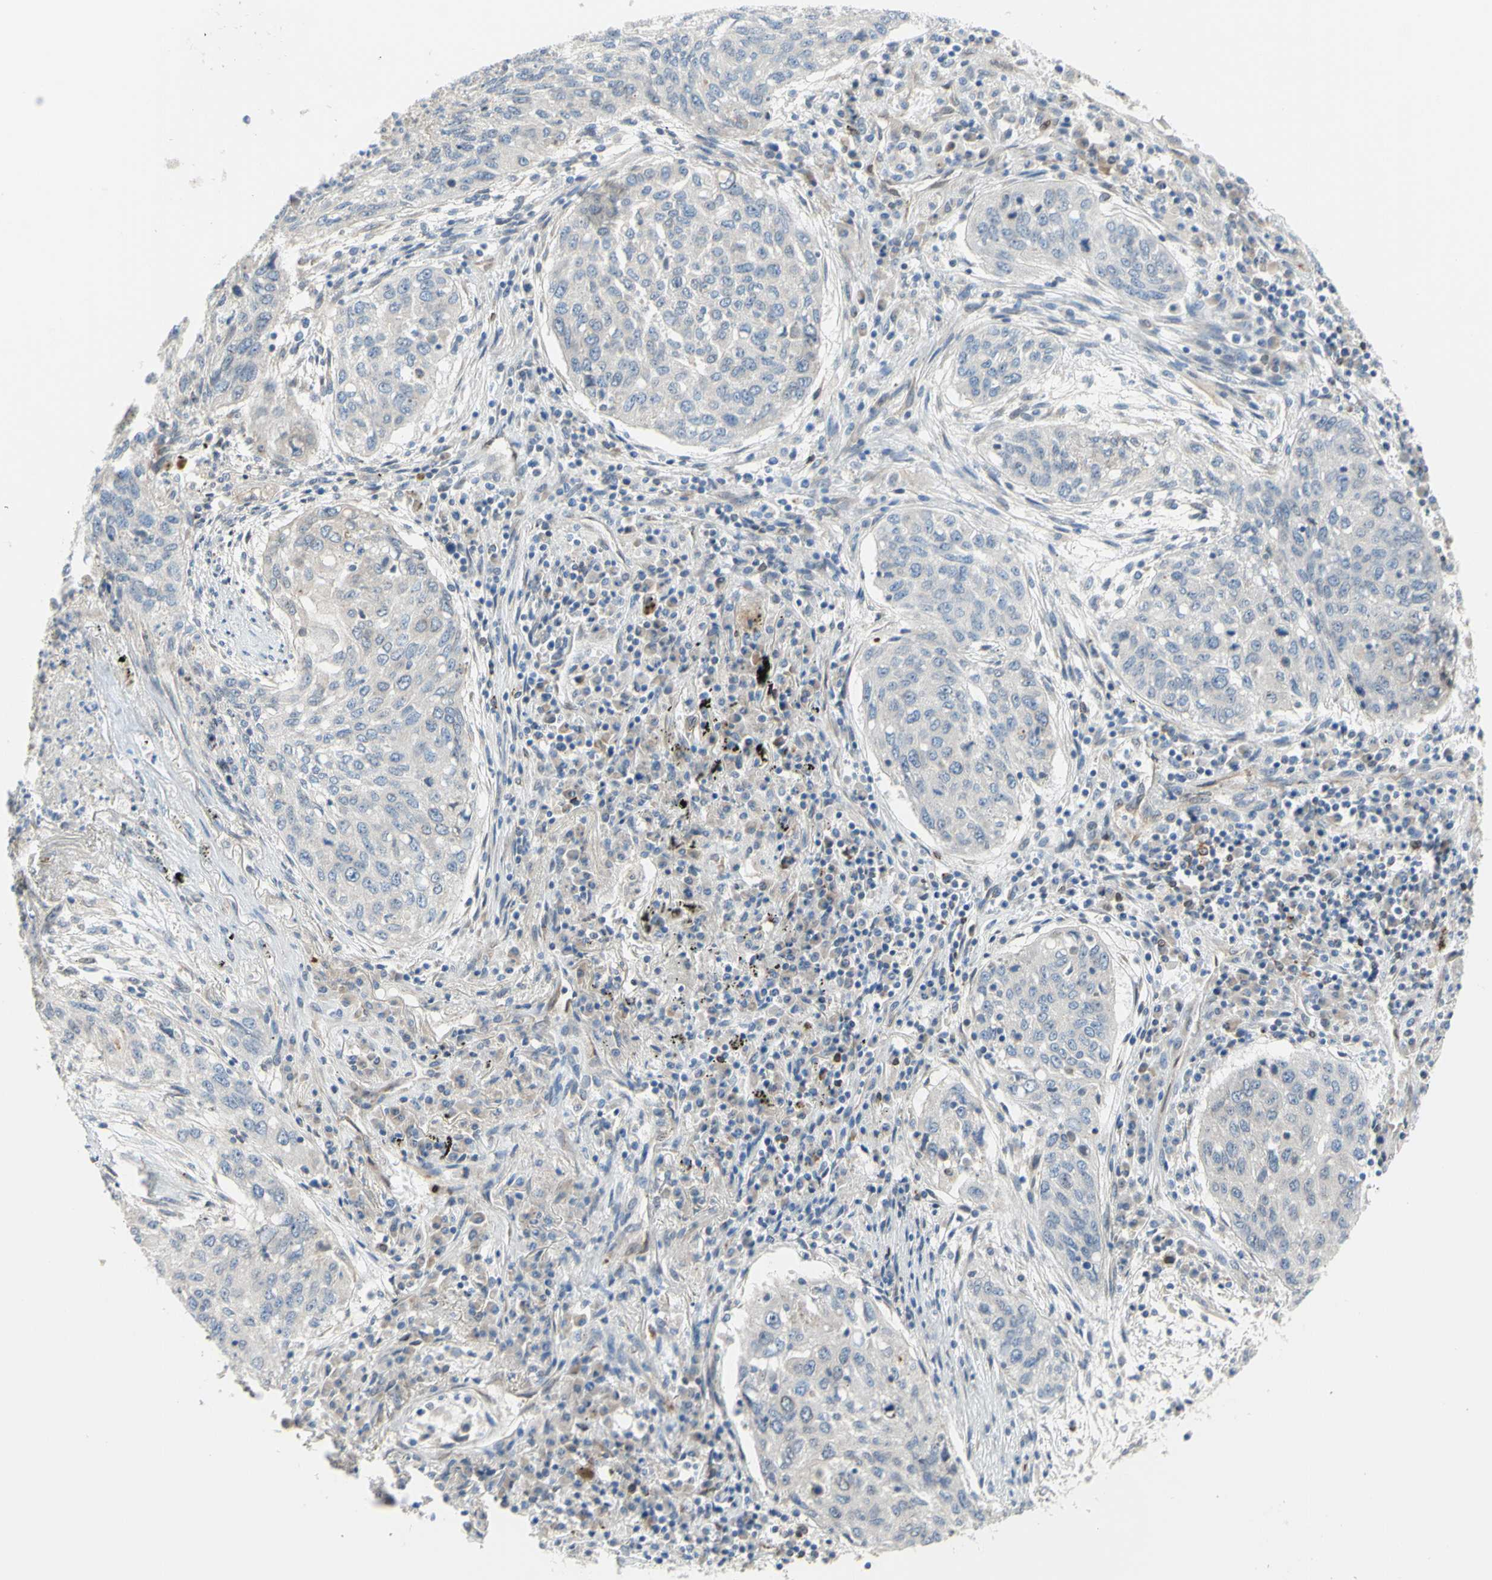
{"staining": {"intensity": "weak", "quantity": "25%-75%", "location": "cytoplasmic/membranous"}, "tissue": "lung cancer", "cell_type": "Tumor cells", "image_type": "cancer", "snomed": [{"axis": "morphology", "description": "Squamous cell carcinoma, NOS"}, {"axis": "topography", "description": "Lung"}], "caption": "Lung cancer (squamous cell carcinoma) was stained to show a protein in brown. There is low levels of weak cytoplasmic/membranous staining in approximately 25%-75% of tumor cells.", "gene": "TRAF2", "patient": {"sex": "female", "age": 63}}